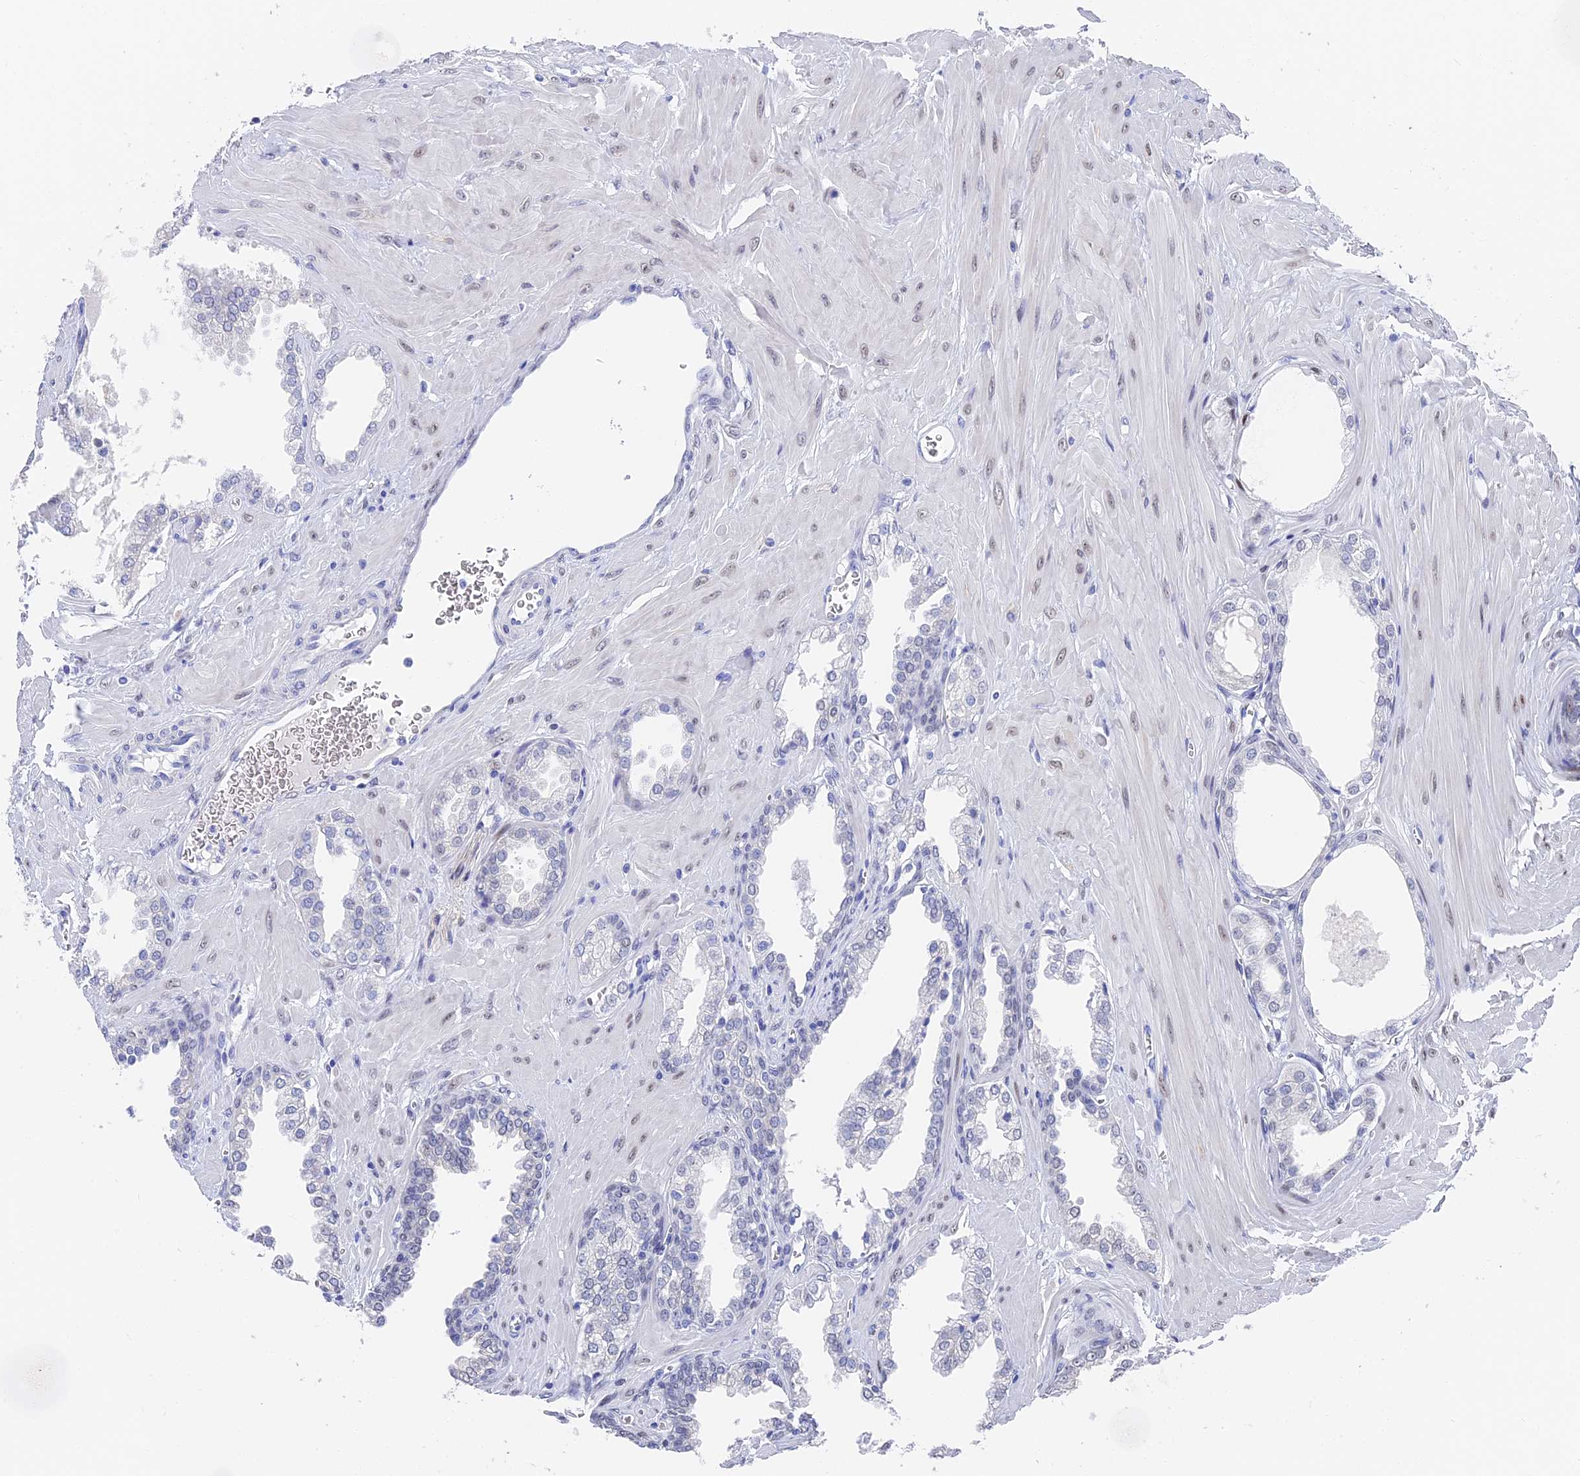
{"staining": {"intensity": "negative", "quantity": "none", "location": "none"}, "tissue": "prostate cancer", "cell_type": "Tumor cells", "image_type": "cancer", "snomed": [{"axis": "morphology", "description": "Adenocarcinoma, Low grade"}, {"axis": "topography", "description": "Prostate"}], "caption": "This is an immunohistochemistry micrograph of prostate cancer. There is no expression in tumor cells.", "gene": "VPS33B", "patient": {"sex": "male", "age": 67}}